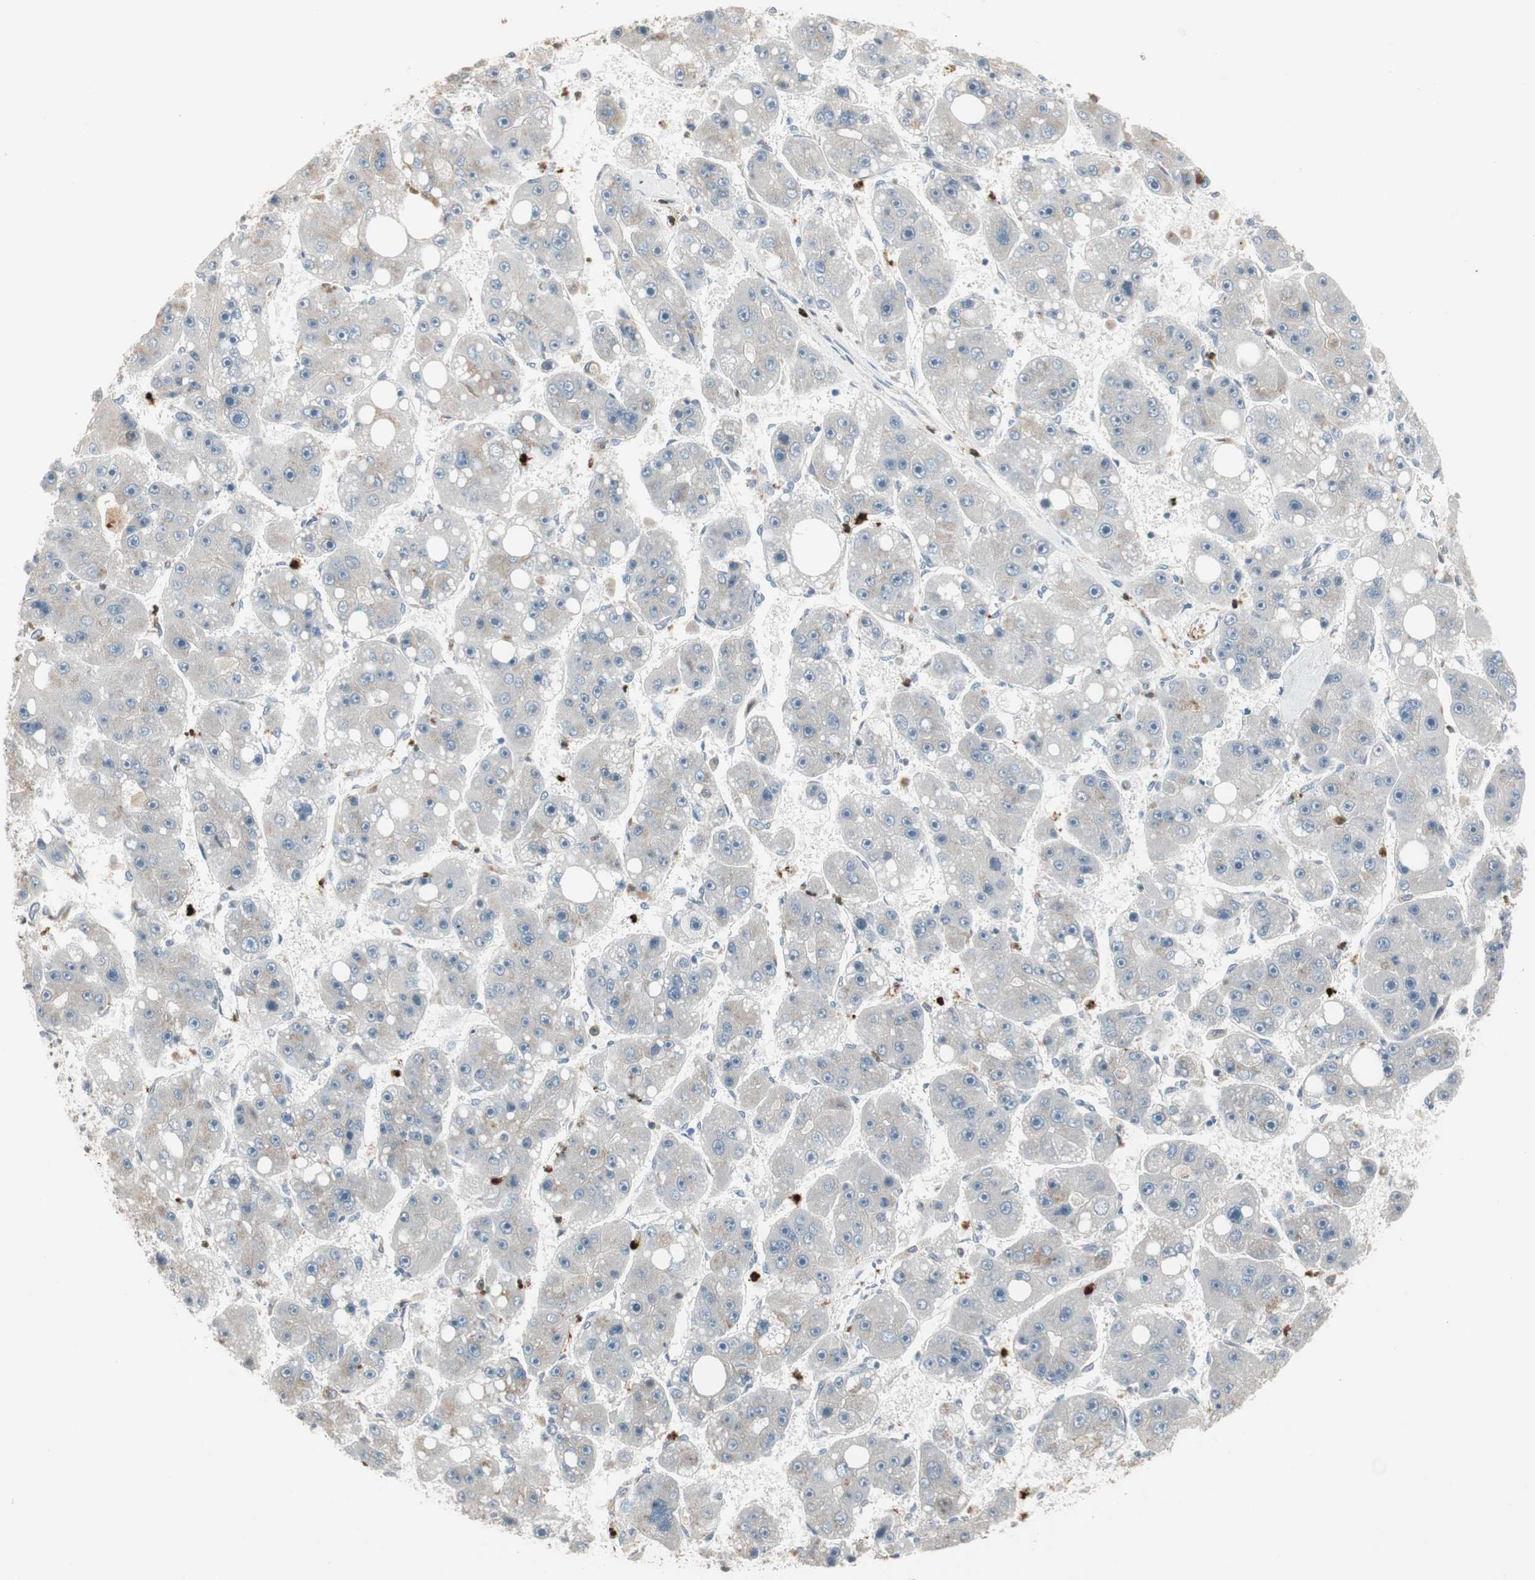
{"staining": {"intensity": "weak", "quantity": "<25%", "location": "cytoplasmic/membranous"}, "tissue": "liver cancer", "cell_type": "Tumor cells", "image_type": "cancer", "snomed": [{"axis": "morphology", "description": "Carcinoma, Hepatocellular, NOS"}, {"axis": "topography", "description": "Liver"}], "caption": "High power microscopy photomicrograph of an IHC micrograph of liver cancer, revealing no significant positivity in tumor cells.", "gene": "SNX4", "patient": {"sex": "female", "age": 61}}